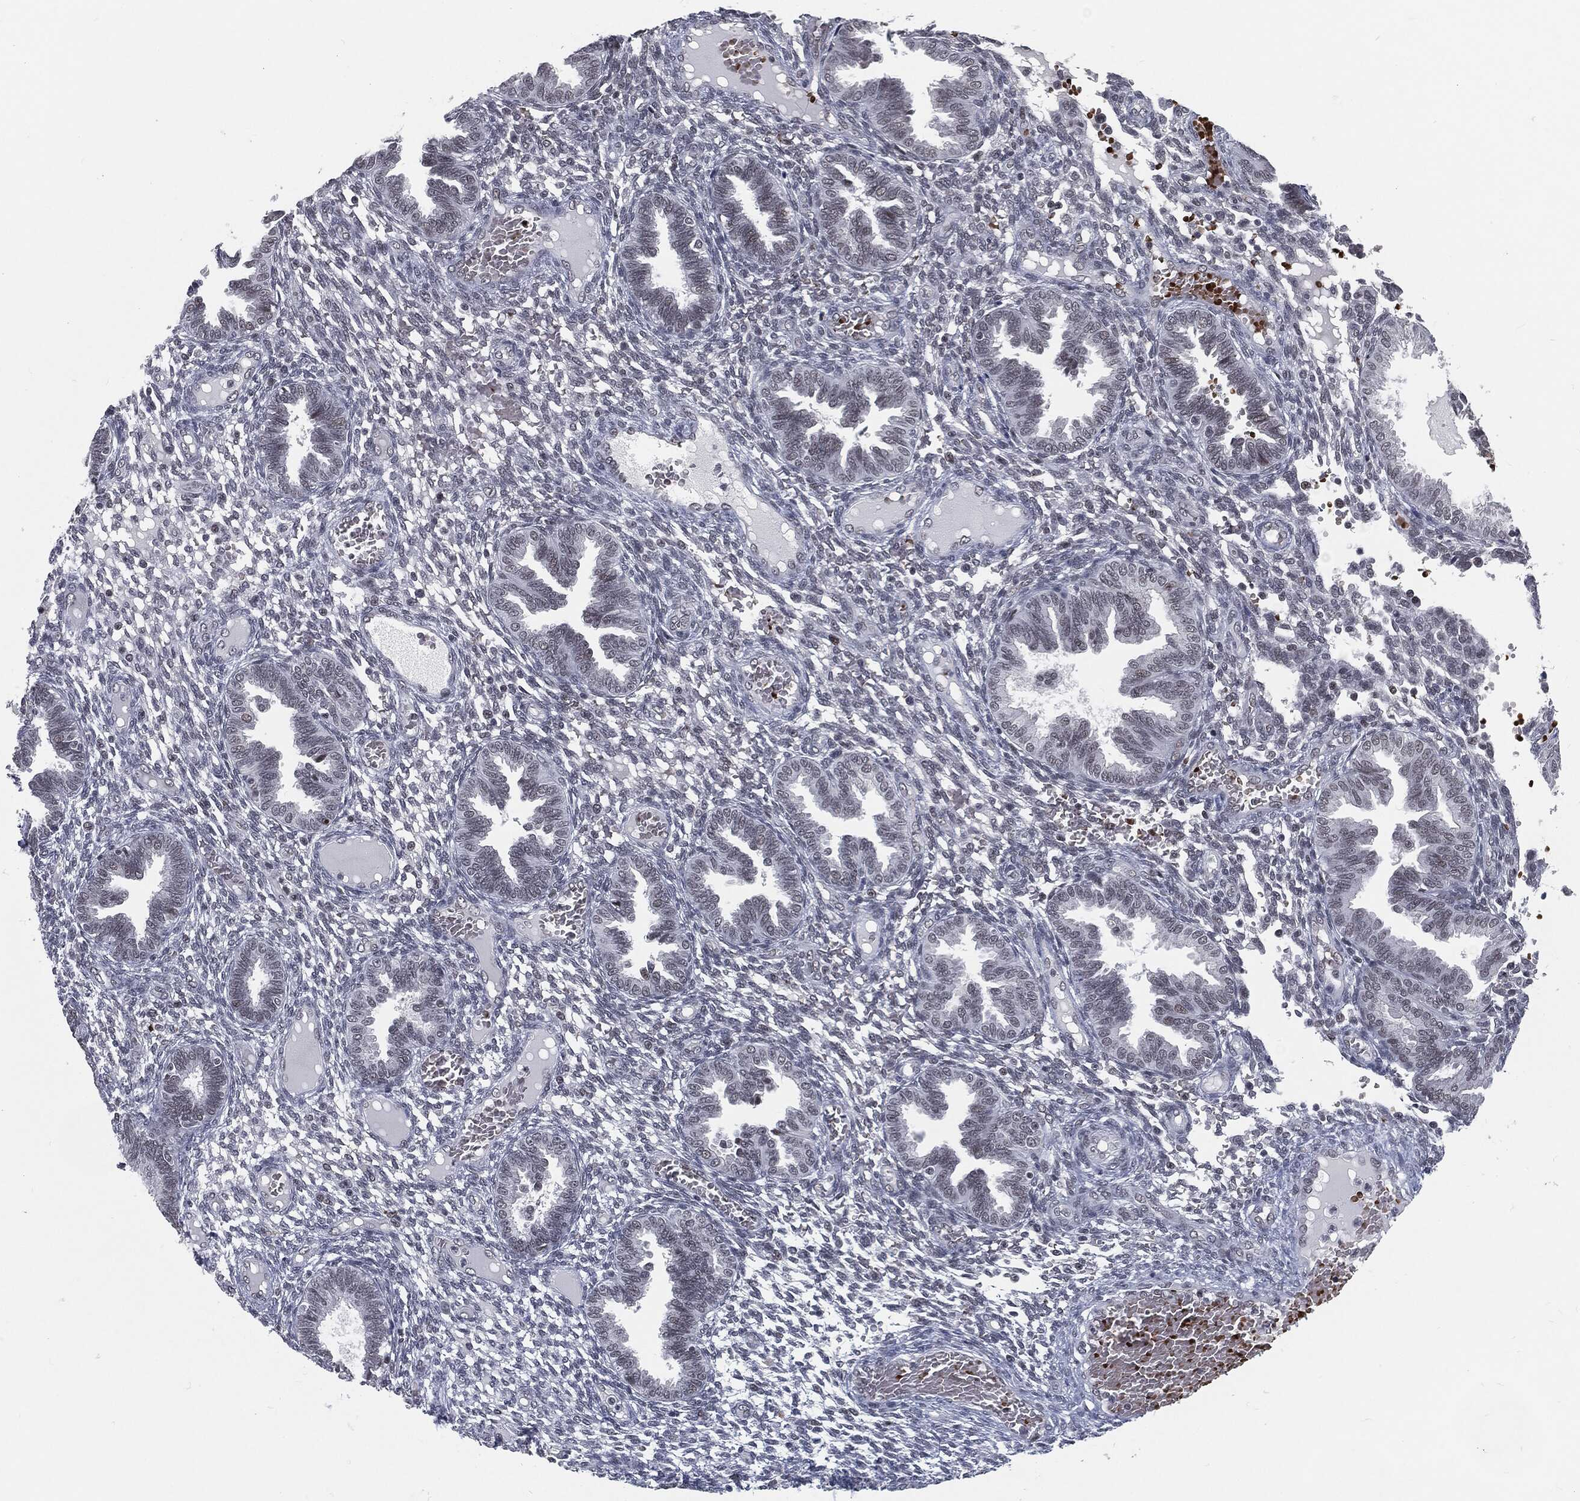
{"staining": {"intensity": "negative", "quantity": "none", "location": "none"}, "tissue": "endometrium", "cell_type": "Cells in endometrial stroma", "image_type": "normal", "snomed": [{"axis": "morphology", "description": "Normal tissue, NOS"}, {"axis": "topography", "description": "Endometrium"}], "caption": "This histopathology image is of benign endometrium stained with IHC to label a protein in brown with the nuclei are counter-stained blue. There is no staining in cells in endometrial stroma.", "gene": "ANXA1", "patient": {"sex": "female", "age": 42}}